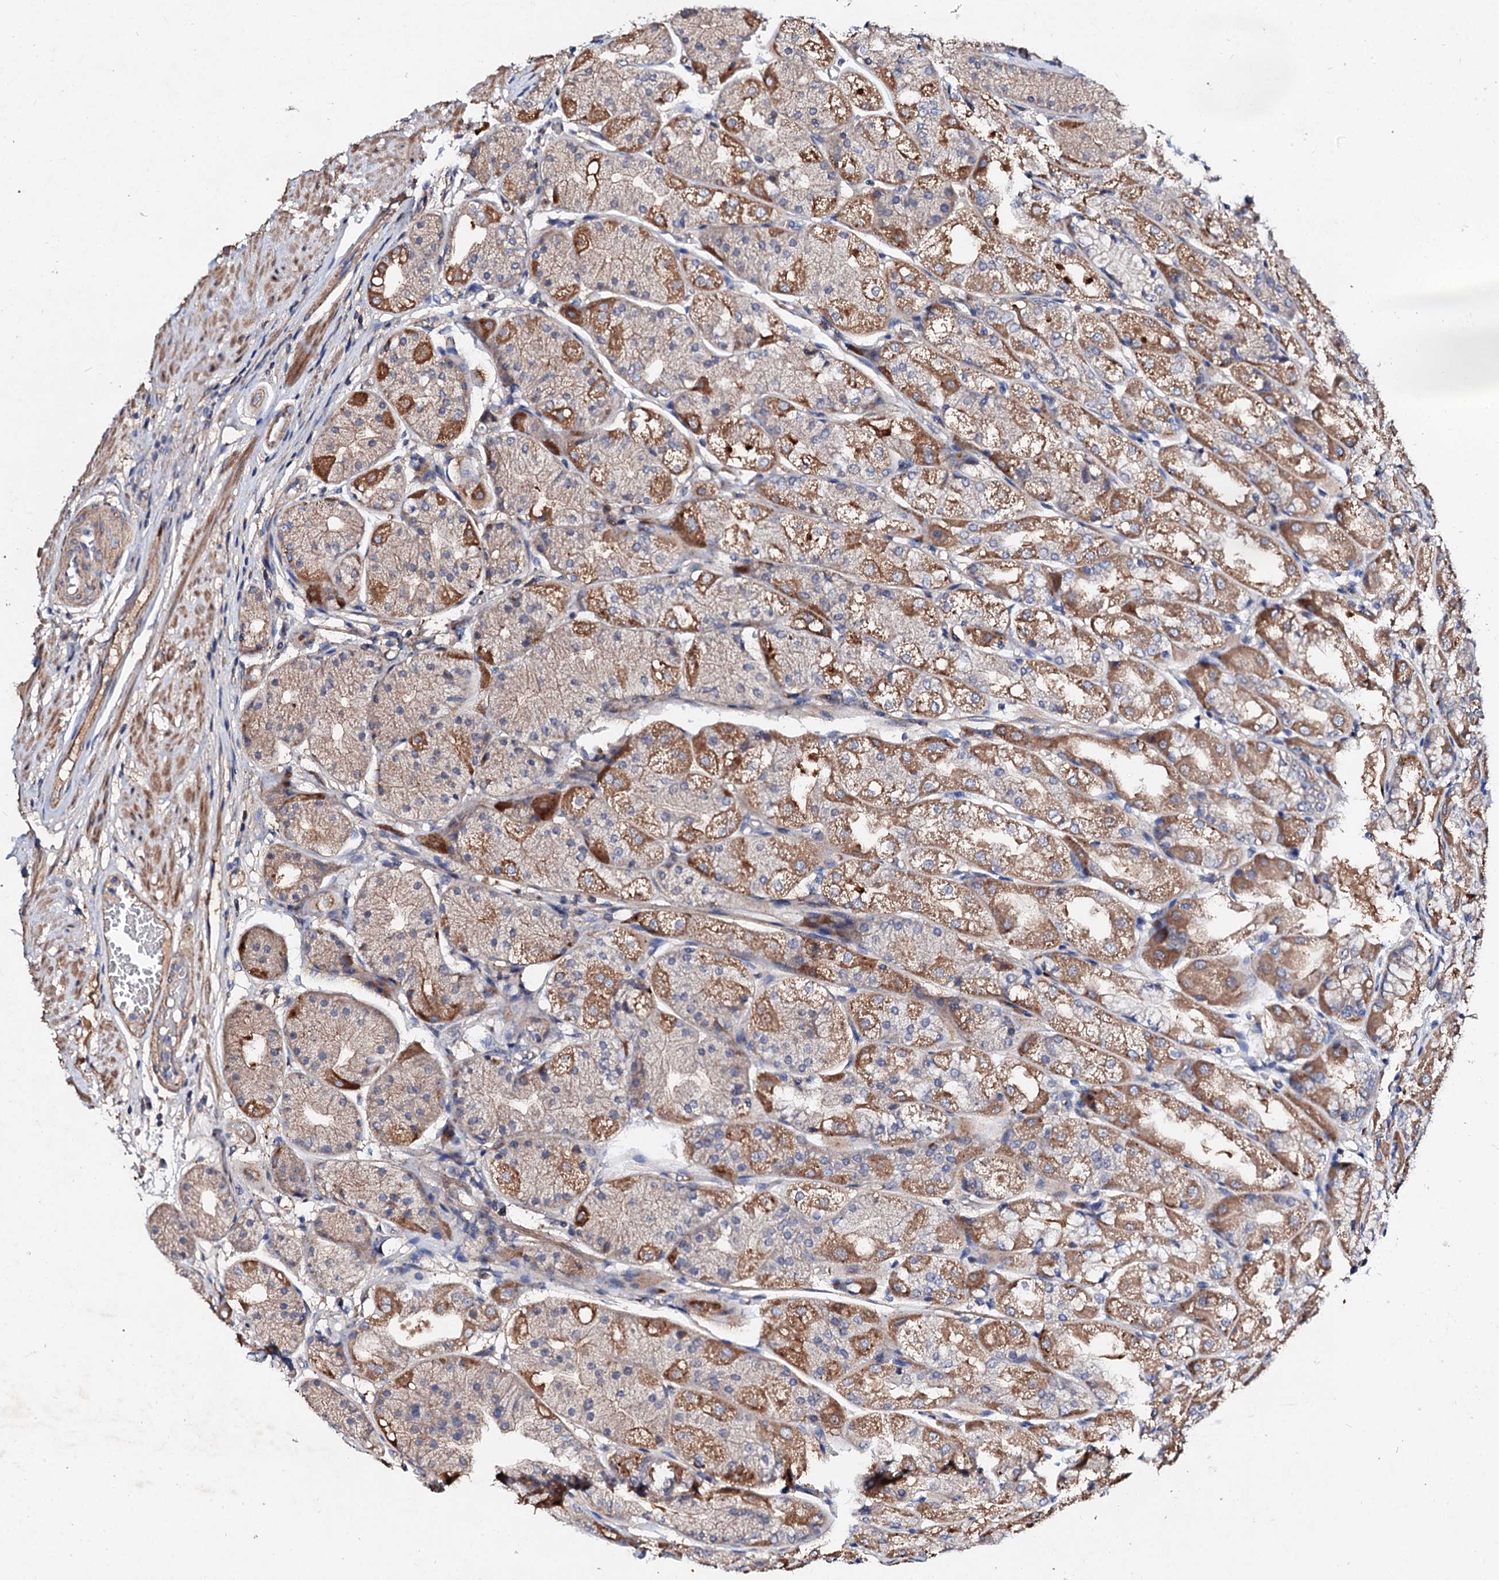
{"staining": {"intensity": "moderate", "quantity": "25%-75%", "location": "cytoplasmic/membranous"}, "tissue": "stomach", "cell_type": "Glandular cells", "image_type": "normal", "snomed": [{"axis": "morphology", "description": "Normal tissue, NOS"}, {"axis": "topography", "description": "Stomach, upper"}], "caption": "This image displays IHC staining of benign stomach, with medium moderate cytoplasmic/membranous staining in approximately 25%-75% of glandular cells.", "gene": "FIBIN", "patient": {"sex": "male", "age": 72}}